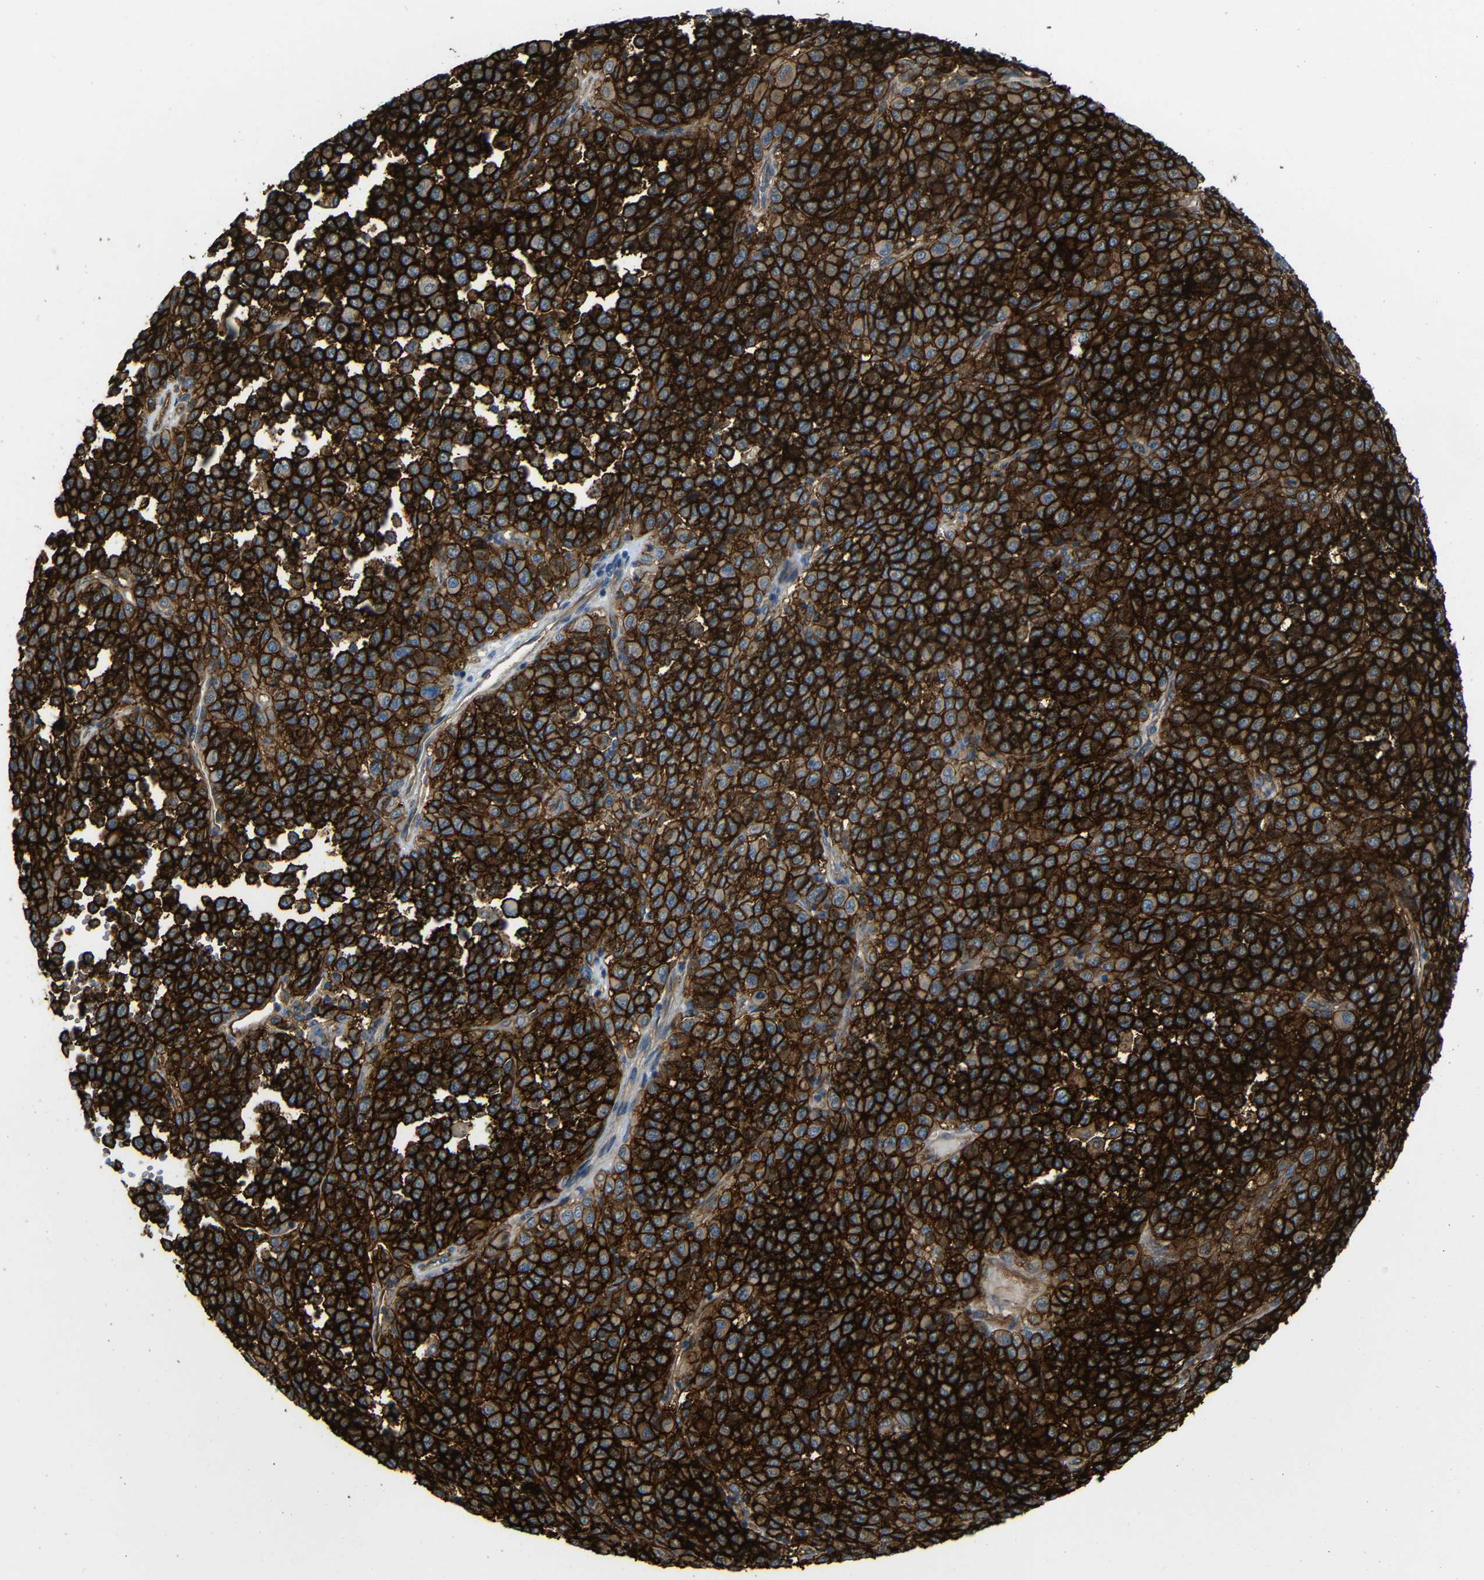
{"staining": {"intensity": "strong", "quantity": ">75%", "location": "cytoplasmic/membranous"}, "tissue": "melanoma", "cell_type": "Tumor cells", "image_type": "cancer", "snomed": [{"axis": "morphology", "description": "Malignant melanoma, Metastatic site"}, {"axis": "topography", "description": "Pancreas"}], "caption": "IHC of malignant melanoma (metastatic site) reveals high levels of strong cytoplasmic/membranous positivity in about >75% of tumor cells.", "gene": "RELL1", "patient": {"sex": "female", "age": 30}}